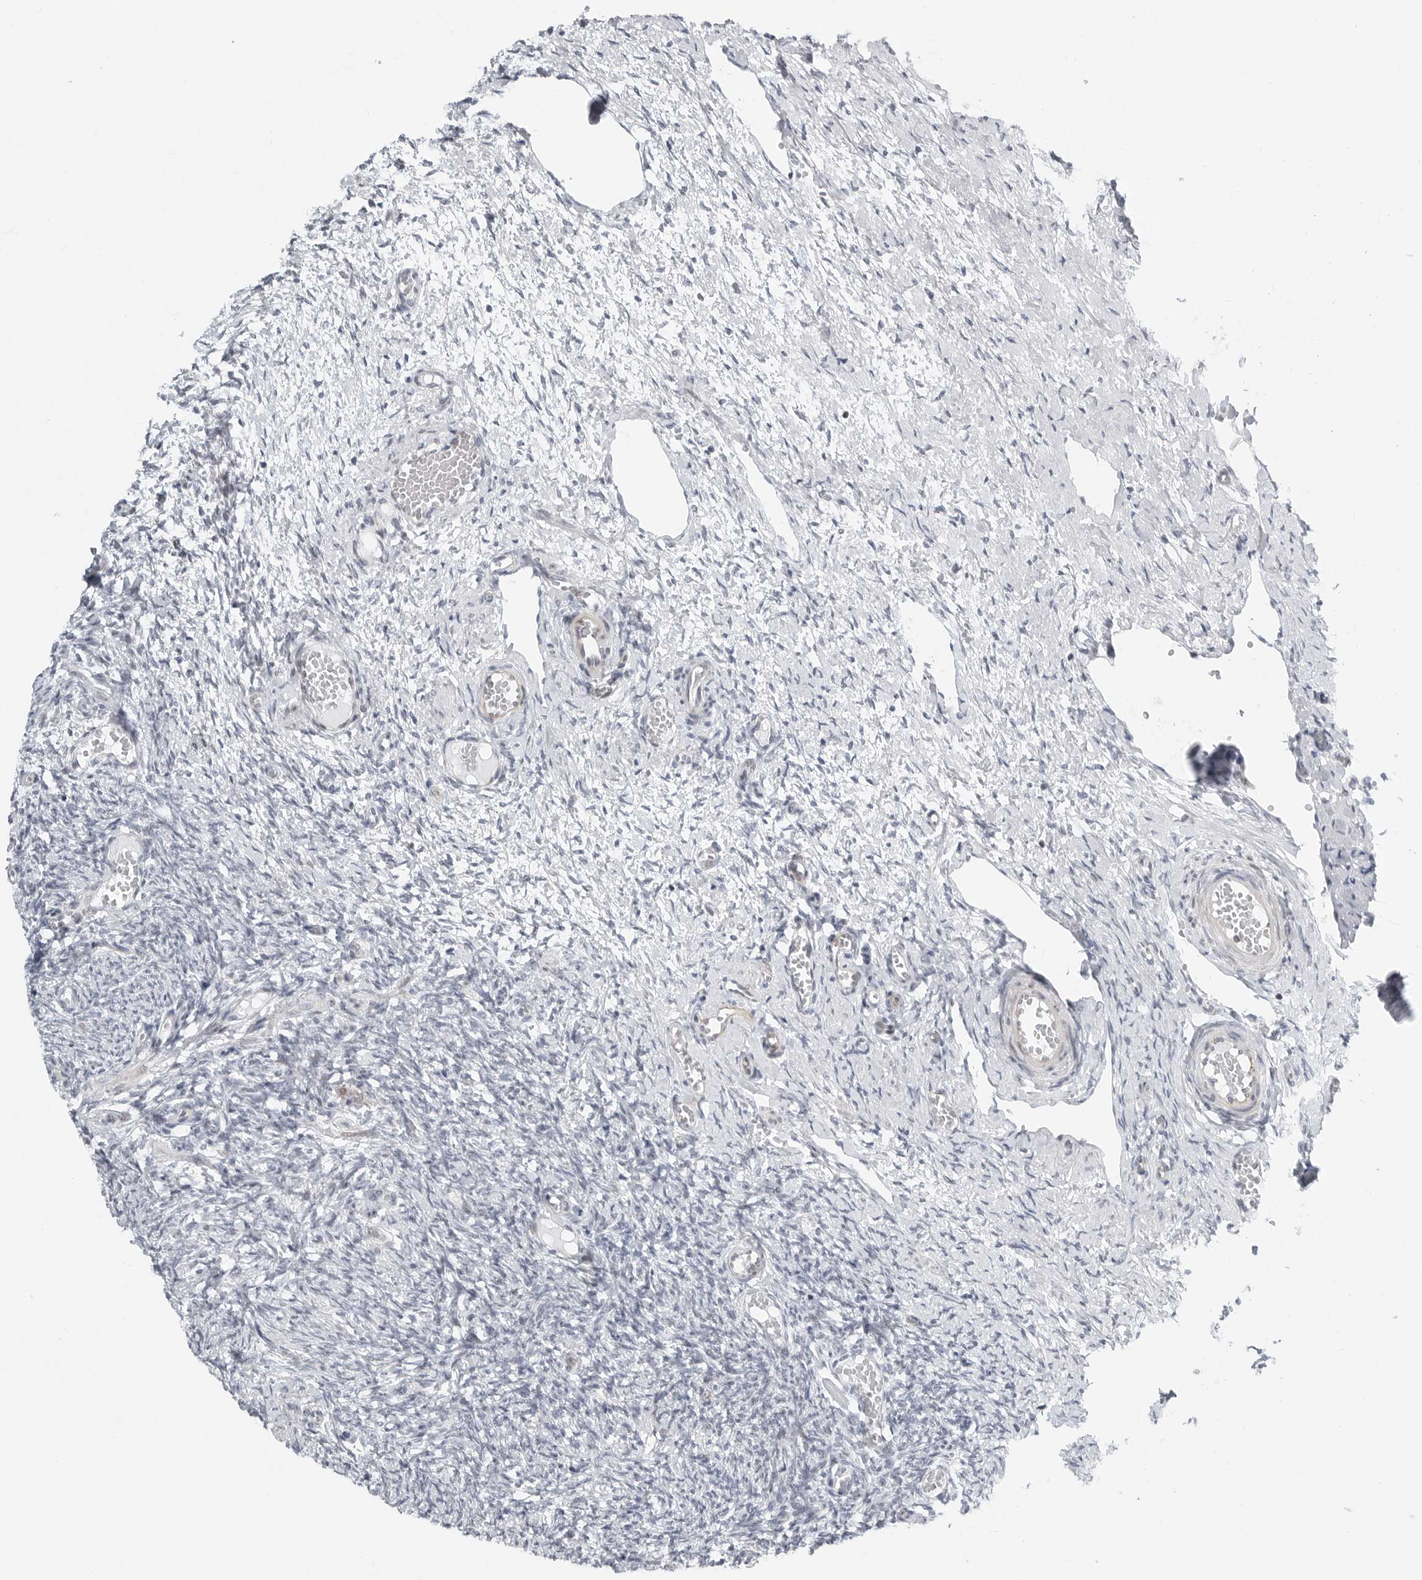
{"staining": {"intensity": "negative", "quantity": "none", "location": "none"}, "tissue": "ovary", "cell_type": "Ovarian stroma cells", "image_type": "normal", "snomed": [{"axis": "morphology", "description": "Adenocarcinoma, NOS"}, {"axis": "topography", "description": "Endometrium"}], "caption": "DAB (3,3'-diaminobenzidine) immunohistochemical staining of normal human ovary exhibits no significant positivity in ovarian stroma cells.", "gene": "FAM135B", "patient": {"sex": "female", "age": 32}}